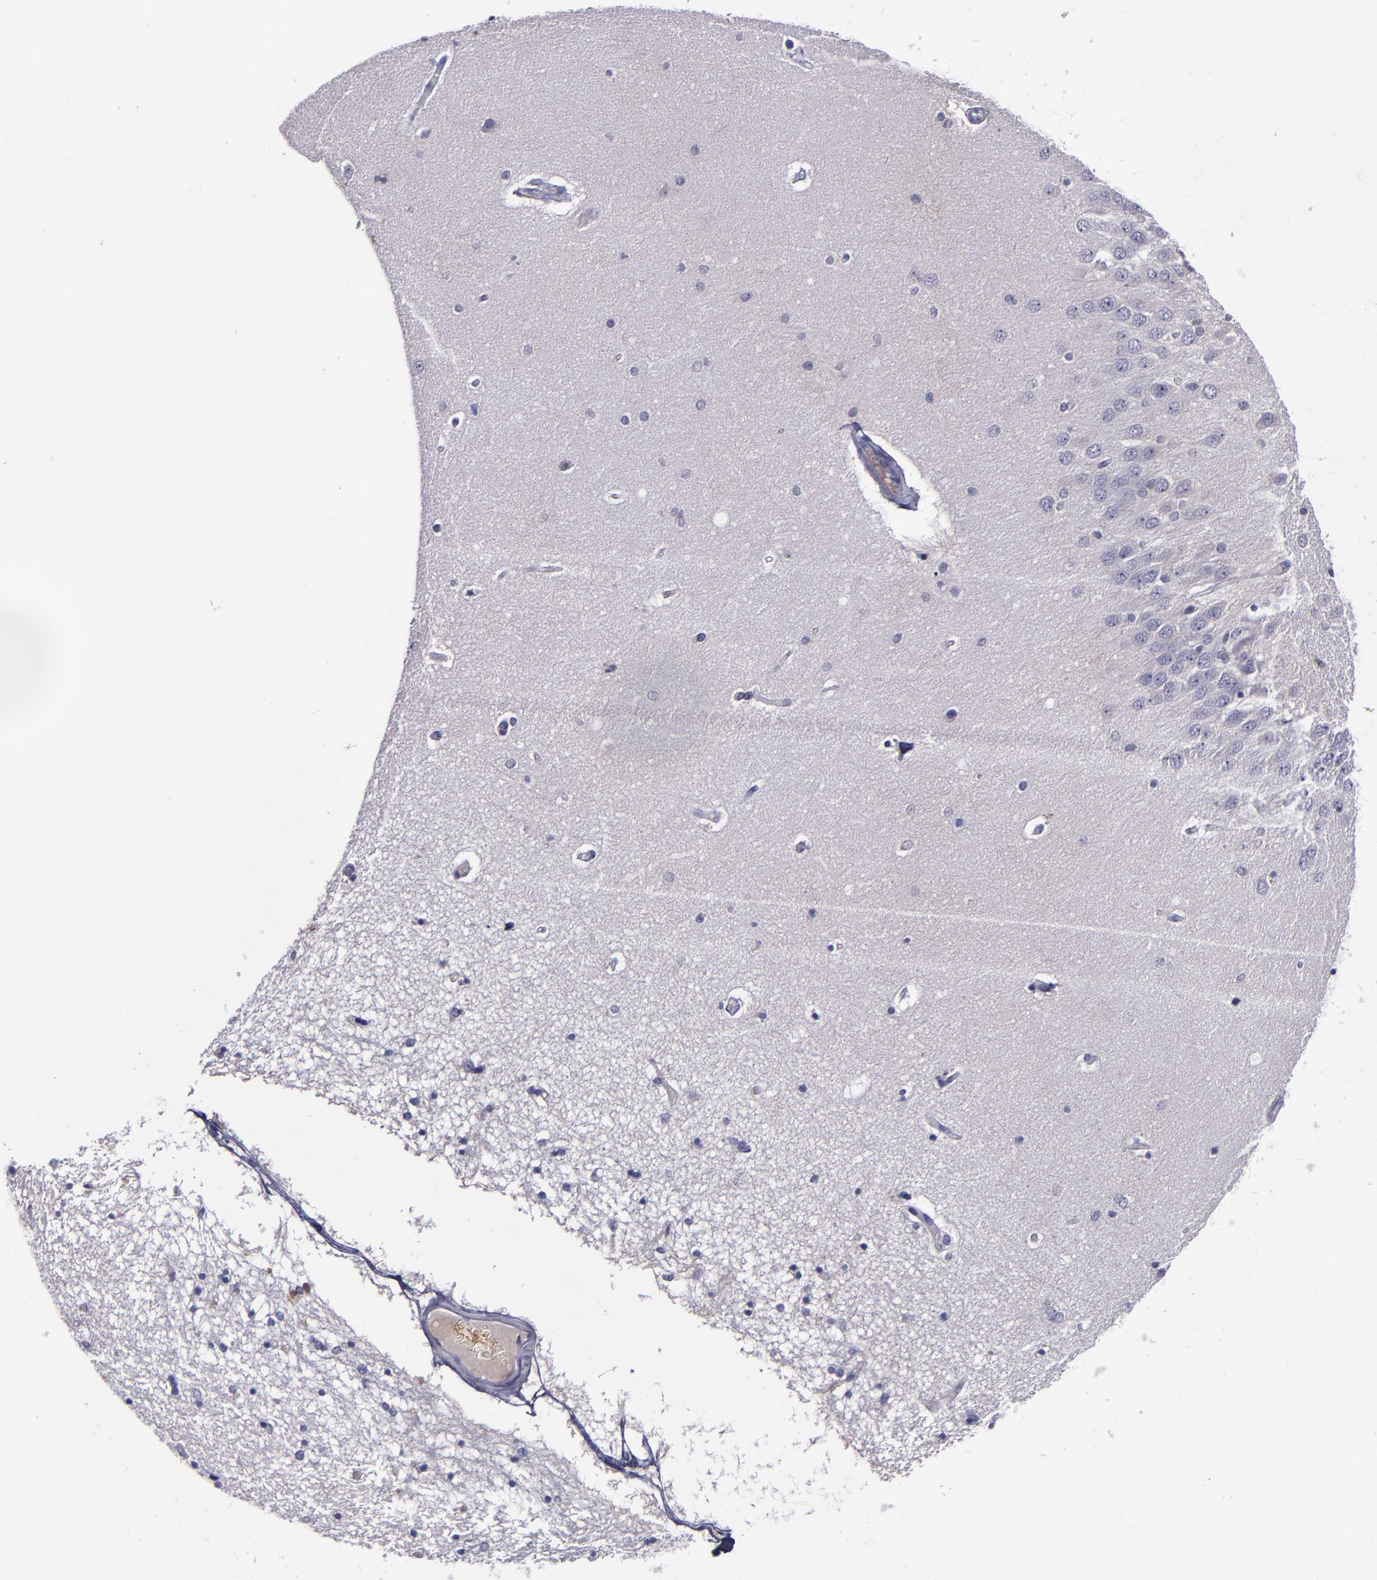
{"staining": {"intensity": "negative", "quantity": "none", "location": "none"}, "tissue": "hippocampus", "cell_type": "Glial cells", "image_type": "normal", "snomed": [{"axis": "morphology", "description": "Normal tissue, NOS"}, {"axis": "topography", "description": "Hippocampus"}], "caption": "Immunohistochemical staining of normal human hippocampus exhibits no significant expression in glial cells.", "gene": "MFGE8", "patient": {"sex": "female", "age": 54}}